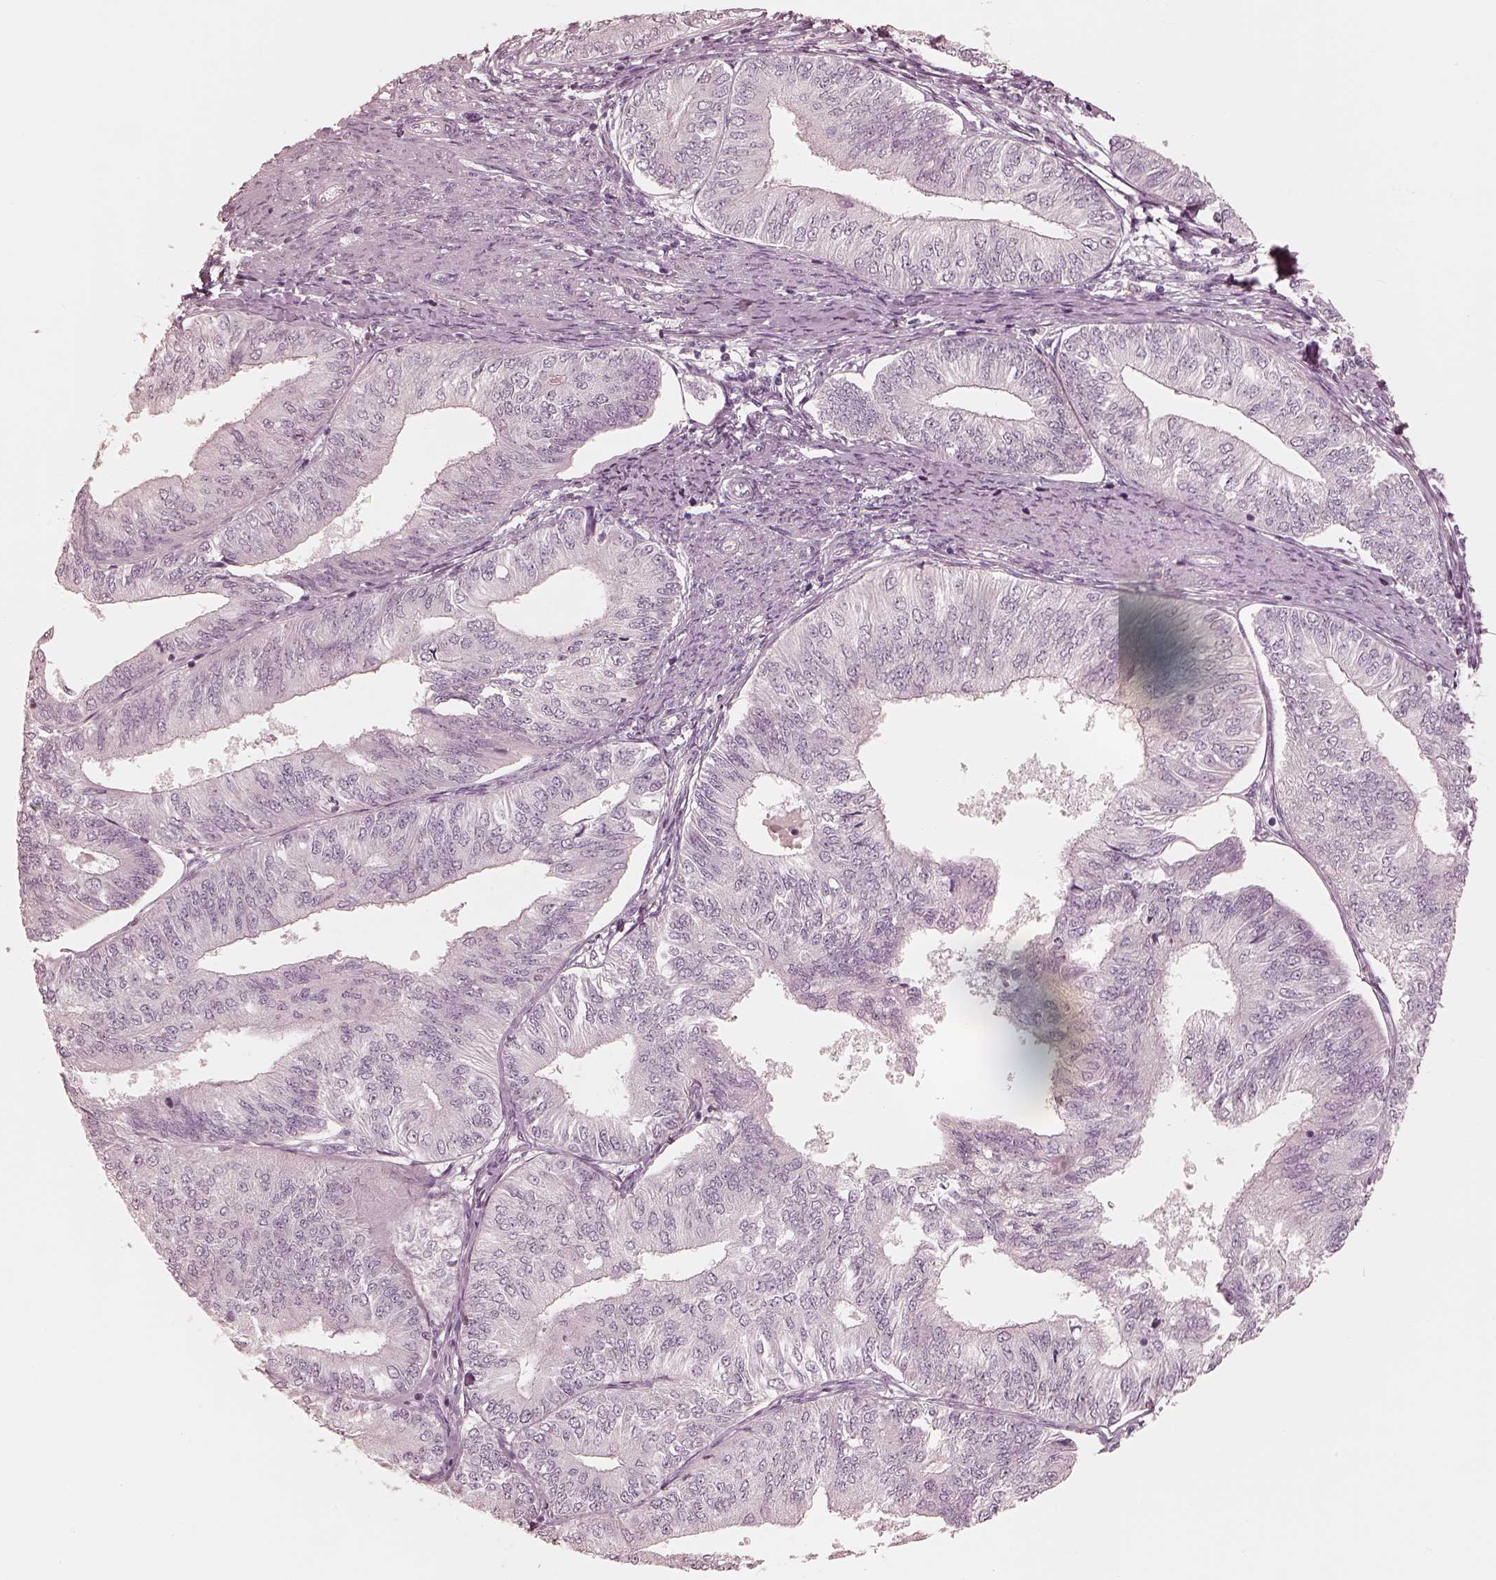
{"staining": {"intensity": "negative", "quantity": "none", "location": "none"}, "tissue": "endometrial cancer", "cell_type": "Tumor cells", "image_type": "cancer", "snomed": [{"axis": "morphology", "description": "Adenocarcinoma, NOS"}, {"axis": "topography", "description": "Endometrium"}], "caption": "Immunohistochemistry (IHC) histopathology image of neoplastic tissue: human endometrial adenocarcinoma stained with DAB (3,3'-diaminobenzidine) demonstrates no significant protein positivity in tumor cells. (Brightfield microscopy of DAB (3,3'-diaminobenzidine) immunohistochemistry (IHC) at high magnification).", "gene": "CALR3", "patient": {"sex": "female", "age": 58}}